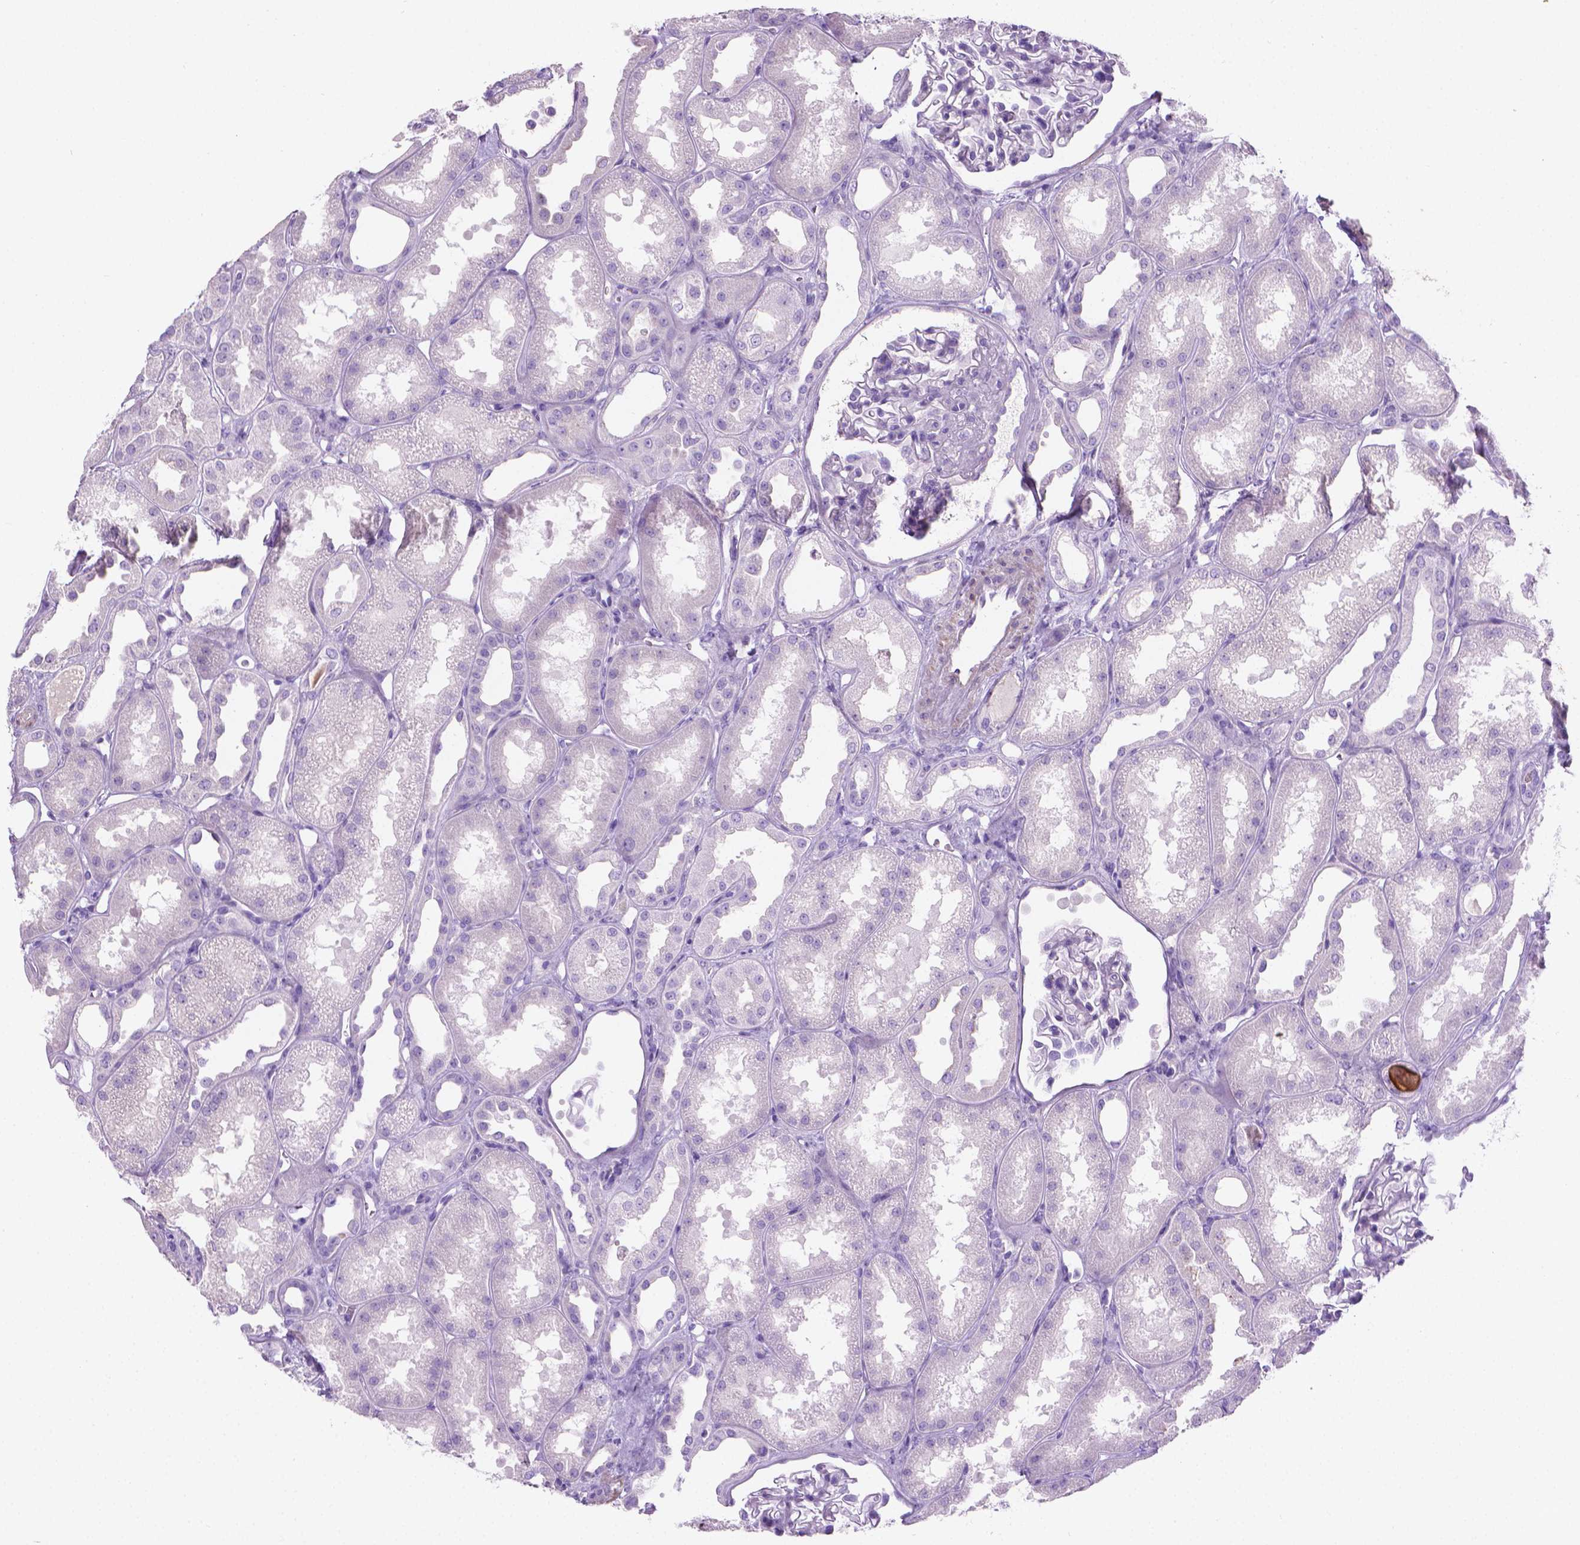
{"staining": {"intensity": "negative", "quantity": "none", "location": "none"}, "tissue": "kidney", "cell_type": "Cells in glomeruli", "image_type": "normal", "snomed": [{"axis": "morphology", "description": "Normal tissue, NOS"}, {"axis": "topography", "description": "Kidney"}], "caption": "The immunohistochemistry (IHC) photomicrograph has no significant staining in cells in glomeruli of kidney.", "gene": "FASN", "patient": {"sex": "male", "age": 61}}